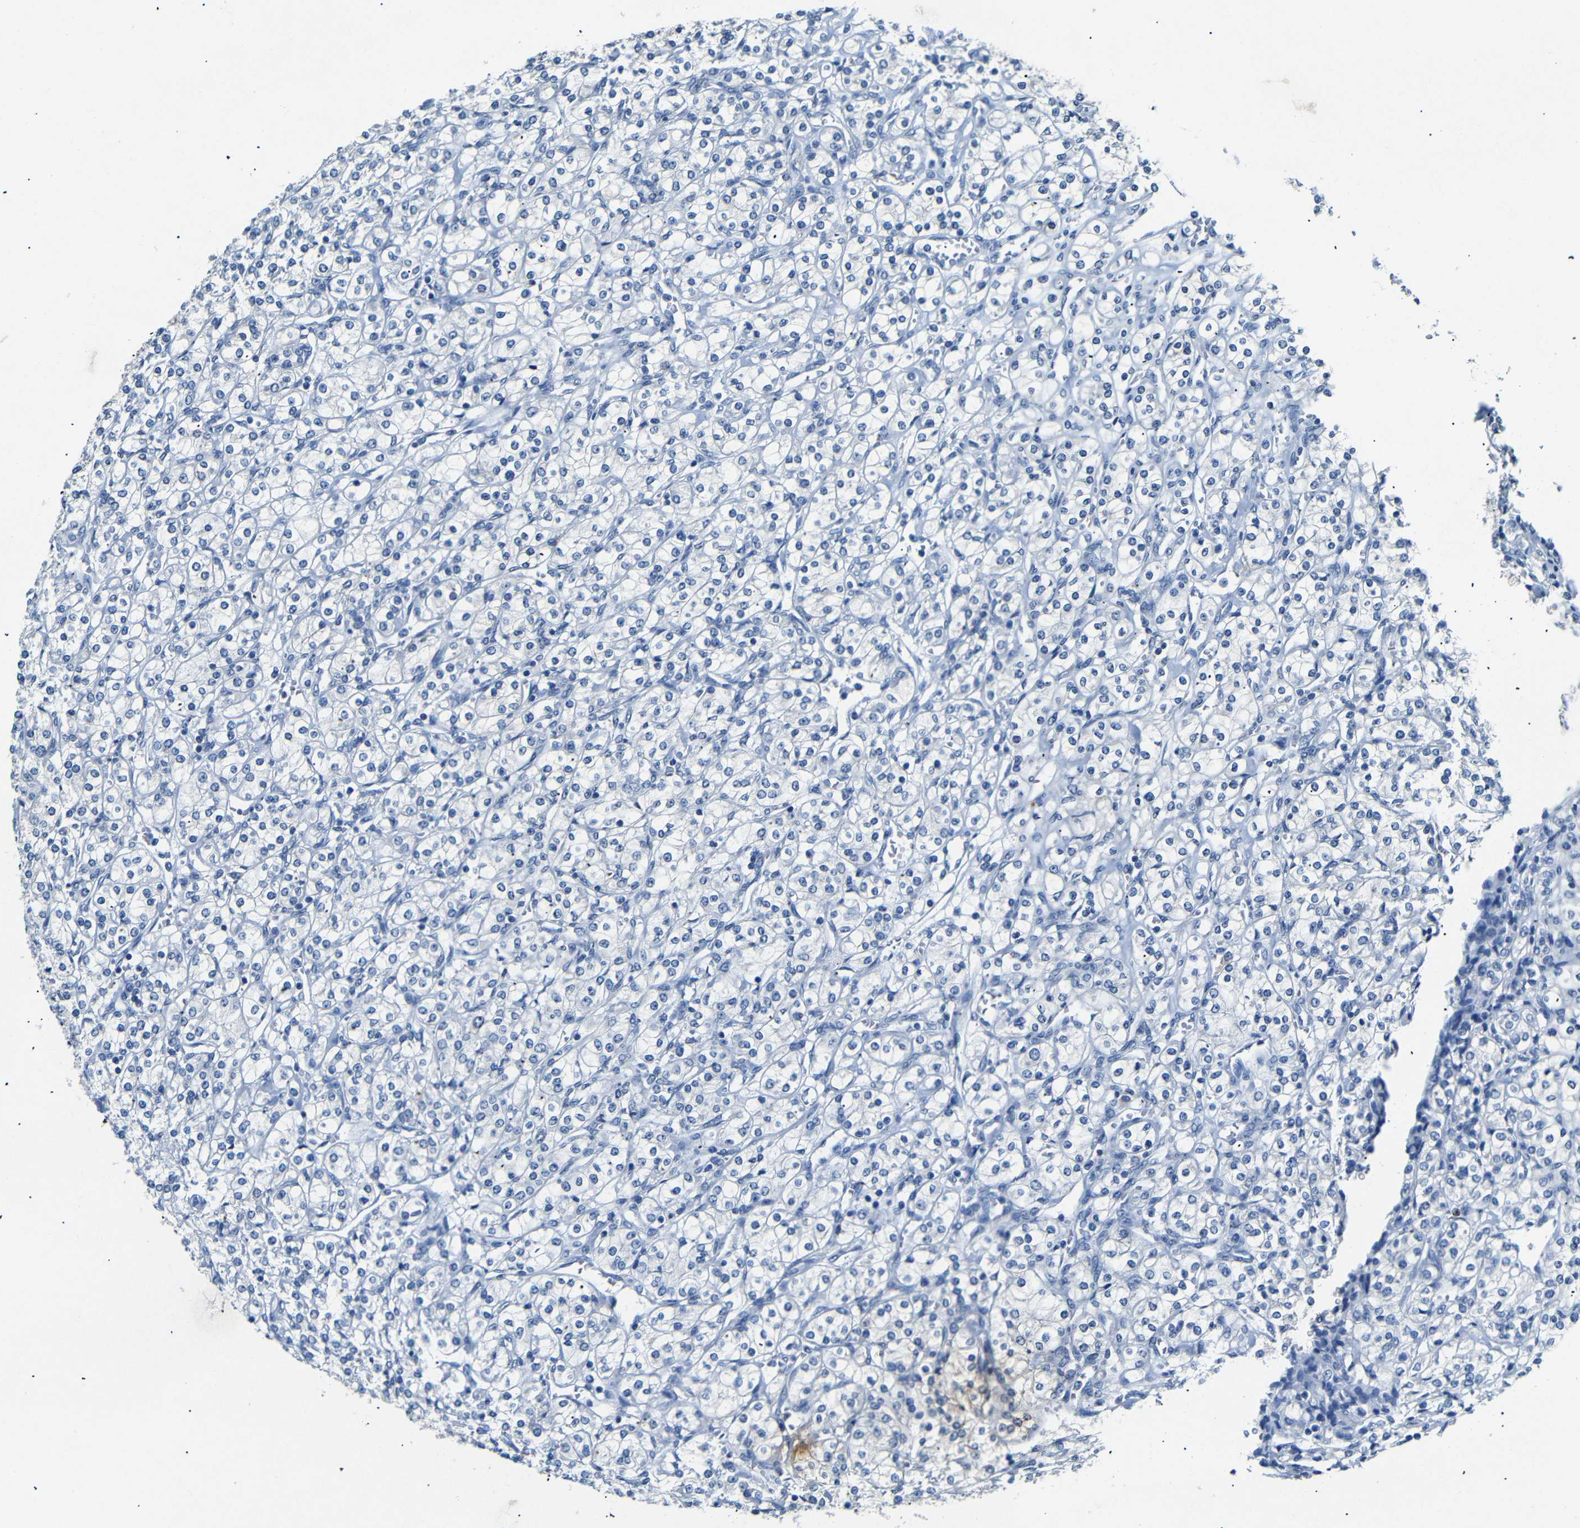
{"staining": {"intensity": "negative", "quantity": "none", "location": "none"}, "tissue": "renal cancer", "cell_type": "Tumor cells", "image_type": "cancer", "snomed": [{"axis": "morphology", "description": "Adenocarcinoma, NOS"}, {"axis": "topography", "description": "Kidney"}], "caption": "Immunohistochemical staining of renal cancer (adenocarcinoma) displays no significant positivity in tumor cells.", "gene": "INCENP", "patient": {"sex": "male", "age": 77}}